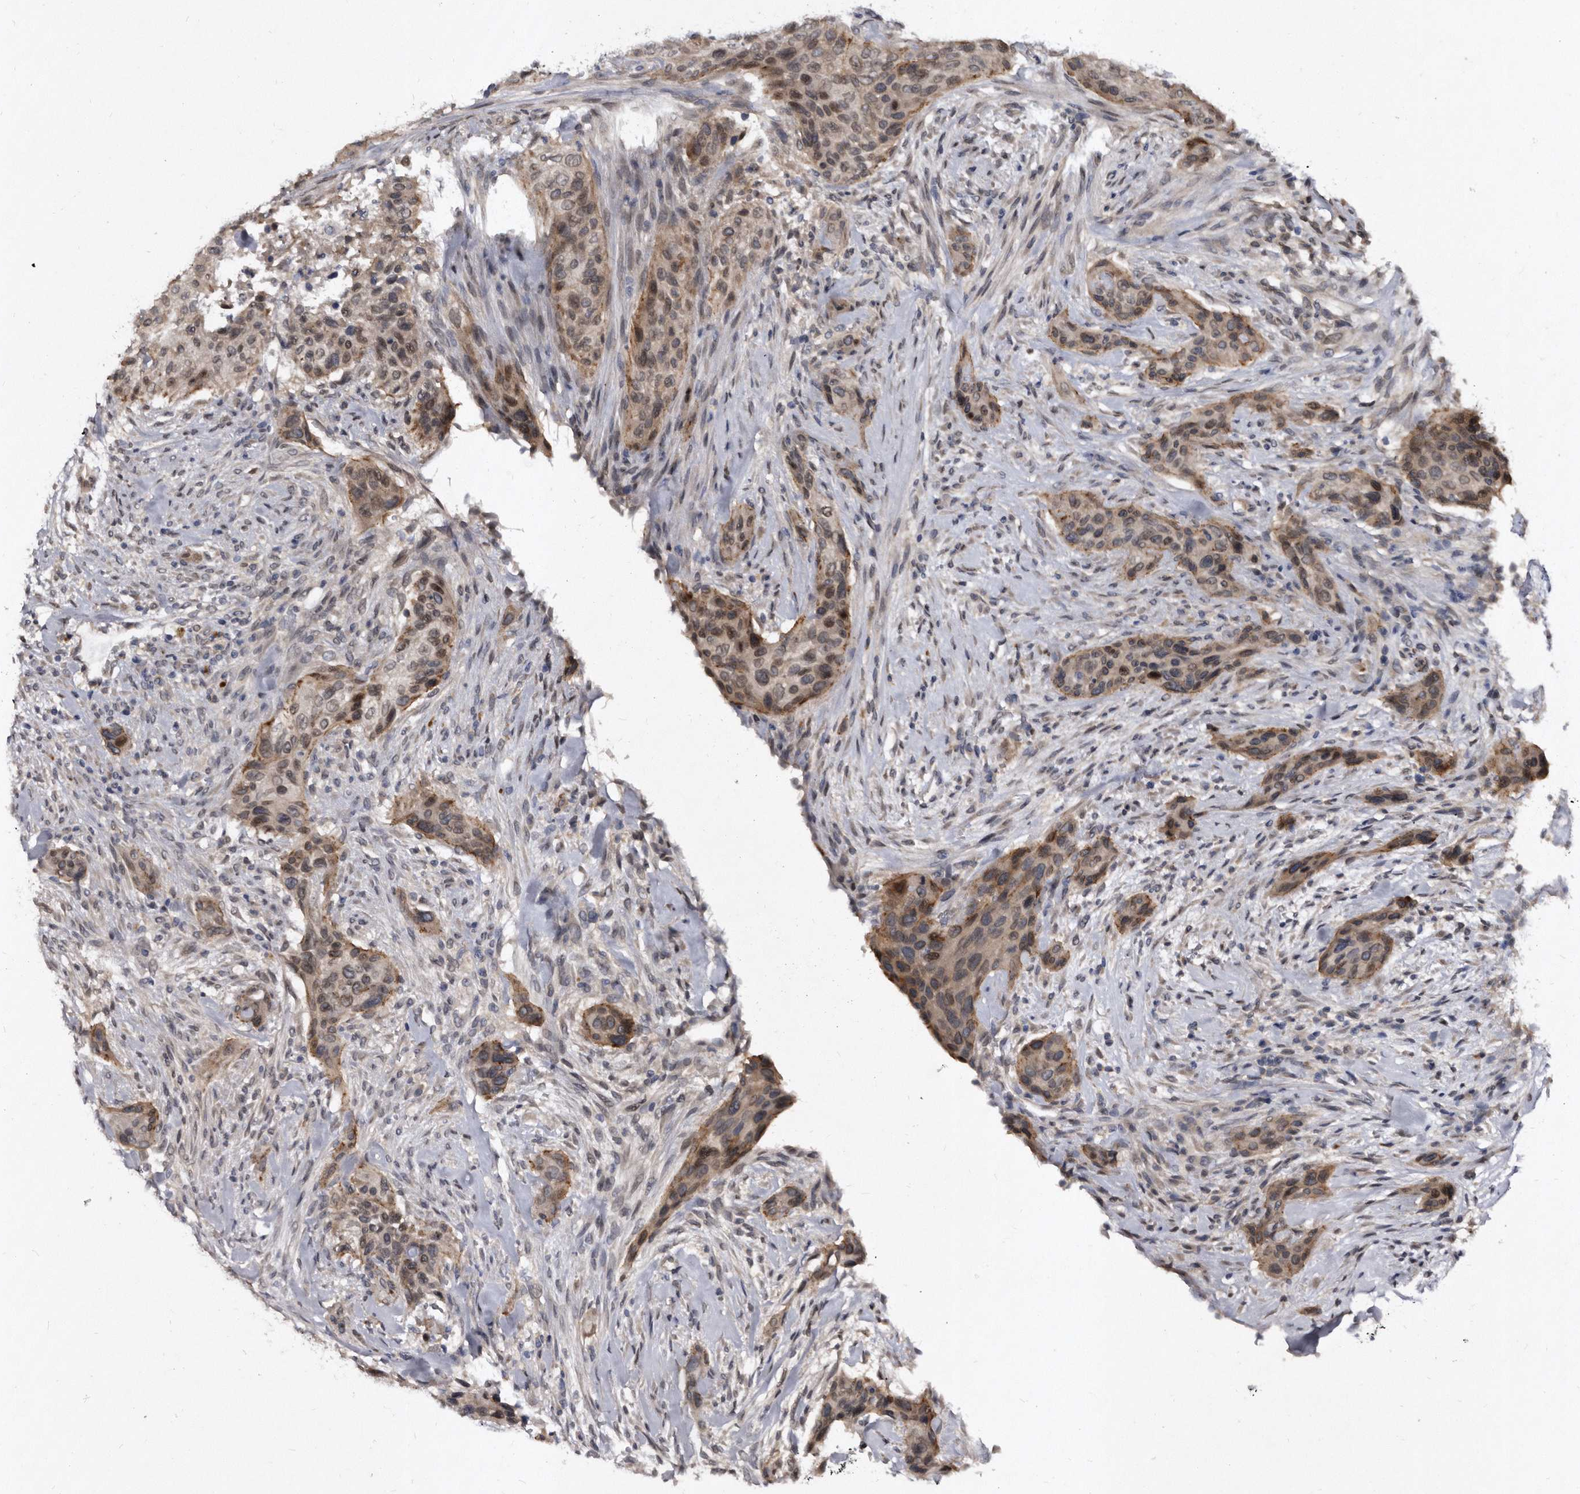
{"staining": {"intensity": "moderate", "quantity": "25%-75%", "location": "cytoplasmic/membranous,nuclear"}, "tissue": "urothelial cancer", "cell_type": "Tumor cells", "image_type": "cancer", "snomed": [{"axis": "morphology", "description": "Urothelial carcinoma, High grade"}, {"axis": "topography", "description": "Urinary bladder"}], "caption": "The immunohistochemical stain shows moderate cytoplasmic/membranous and nuclear positivity in tumor cells of urothelial cancer tissue.", "gene": "PROM1", "patient": {"sex": "male", "age": 35}}